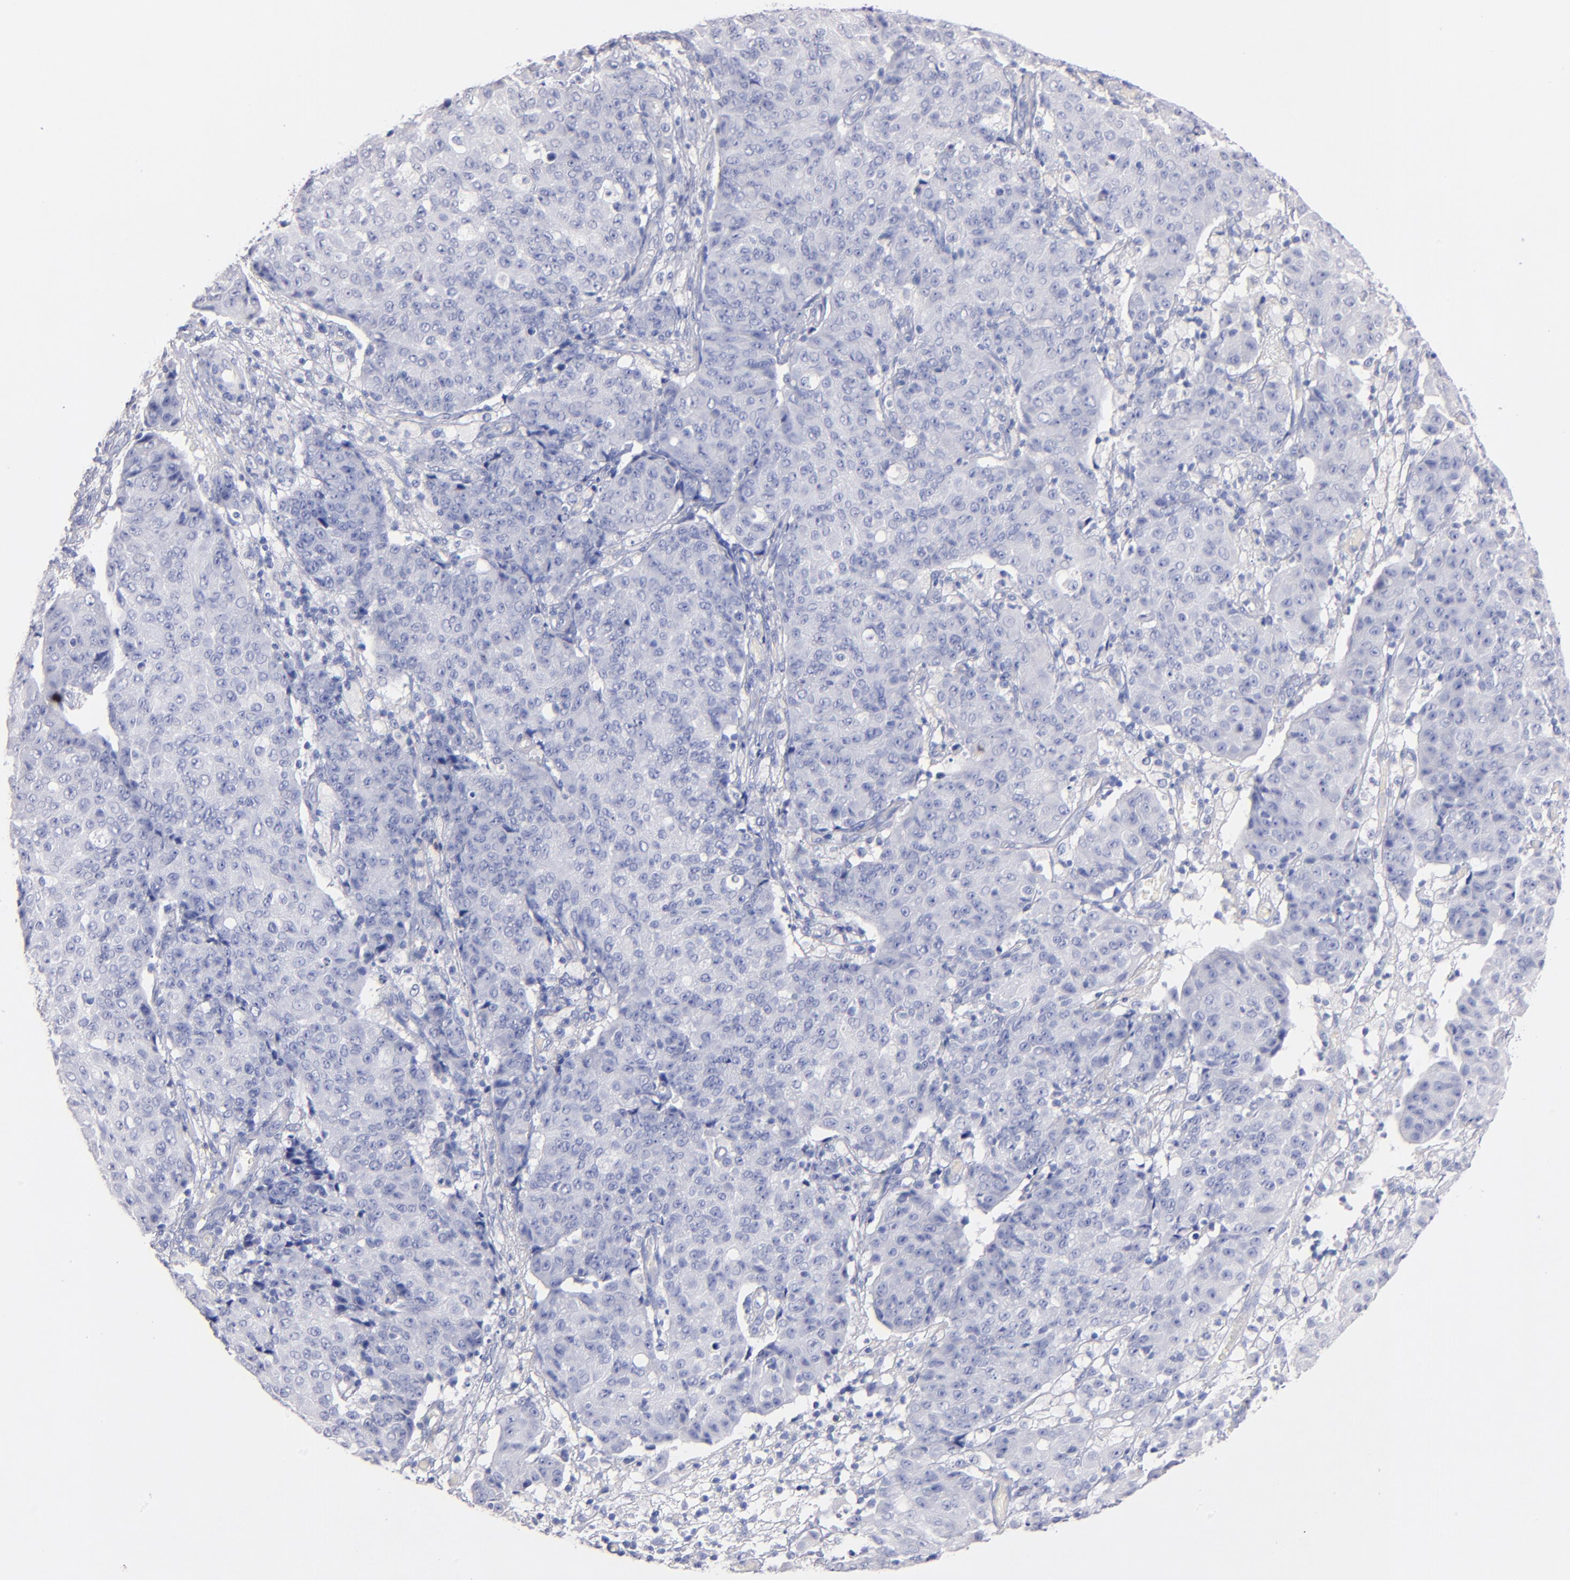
{"staining": {"intensity": "negative", "quantity": "none", "location": "none"}, "tissue": "ovarian cancer", "cell_type": "Tumor cells", "image_type": "cancer", "snomed": [{"axis": "morphology", "description": "Carcinoma, endometroid"}, {"axis": "topography", "description": "Ovary"}], "caption": "High magnification brightfield microscopy of ovarian endometroid carcinoma stained with DAB (3,3'-diaminobenzidine) (brown) and counterstained with hematoxylin (blue): tumor cells show no significant positivity. The staining was performed using DAB to visualize the protein expression in brown, while the nuclei were stained in blue with hematoxylin (Magnification: 20x).", "gene": "KIT", "patient": {"sex": "female", "age": 42}}